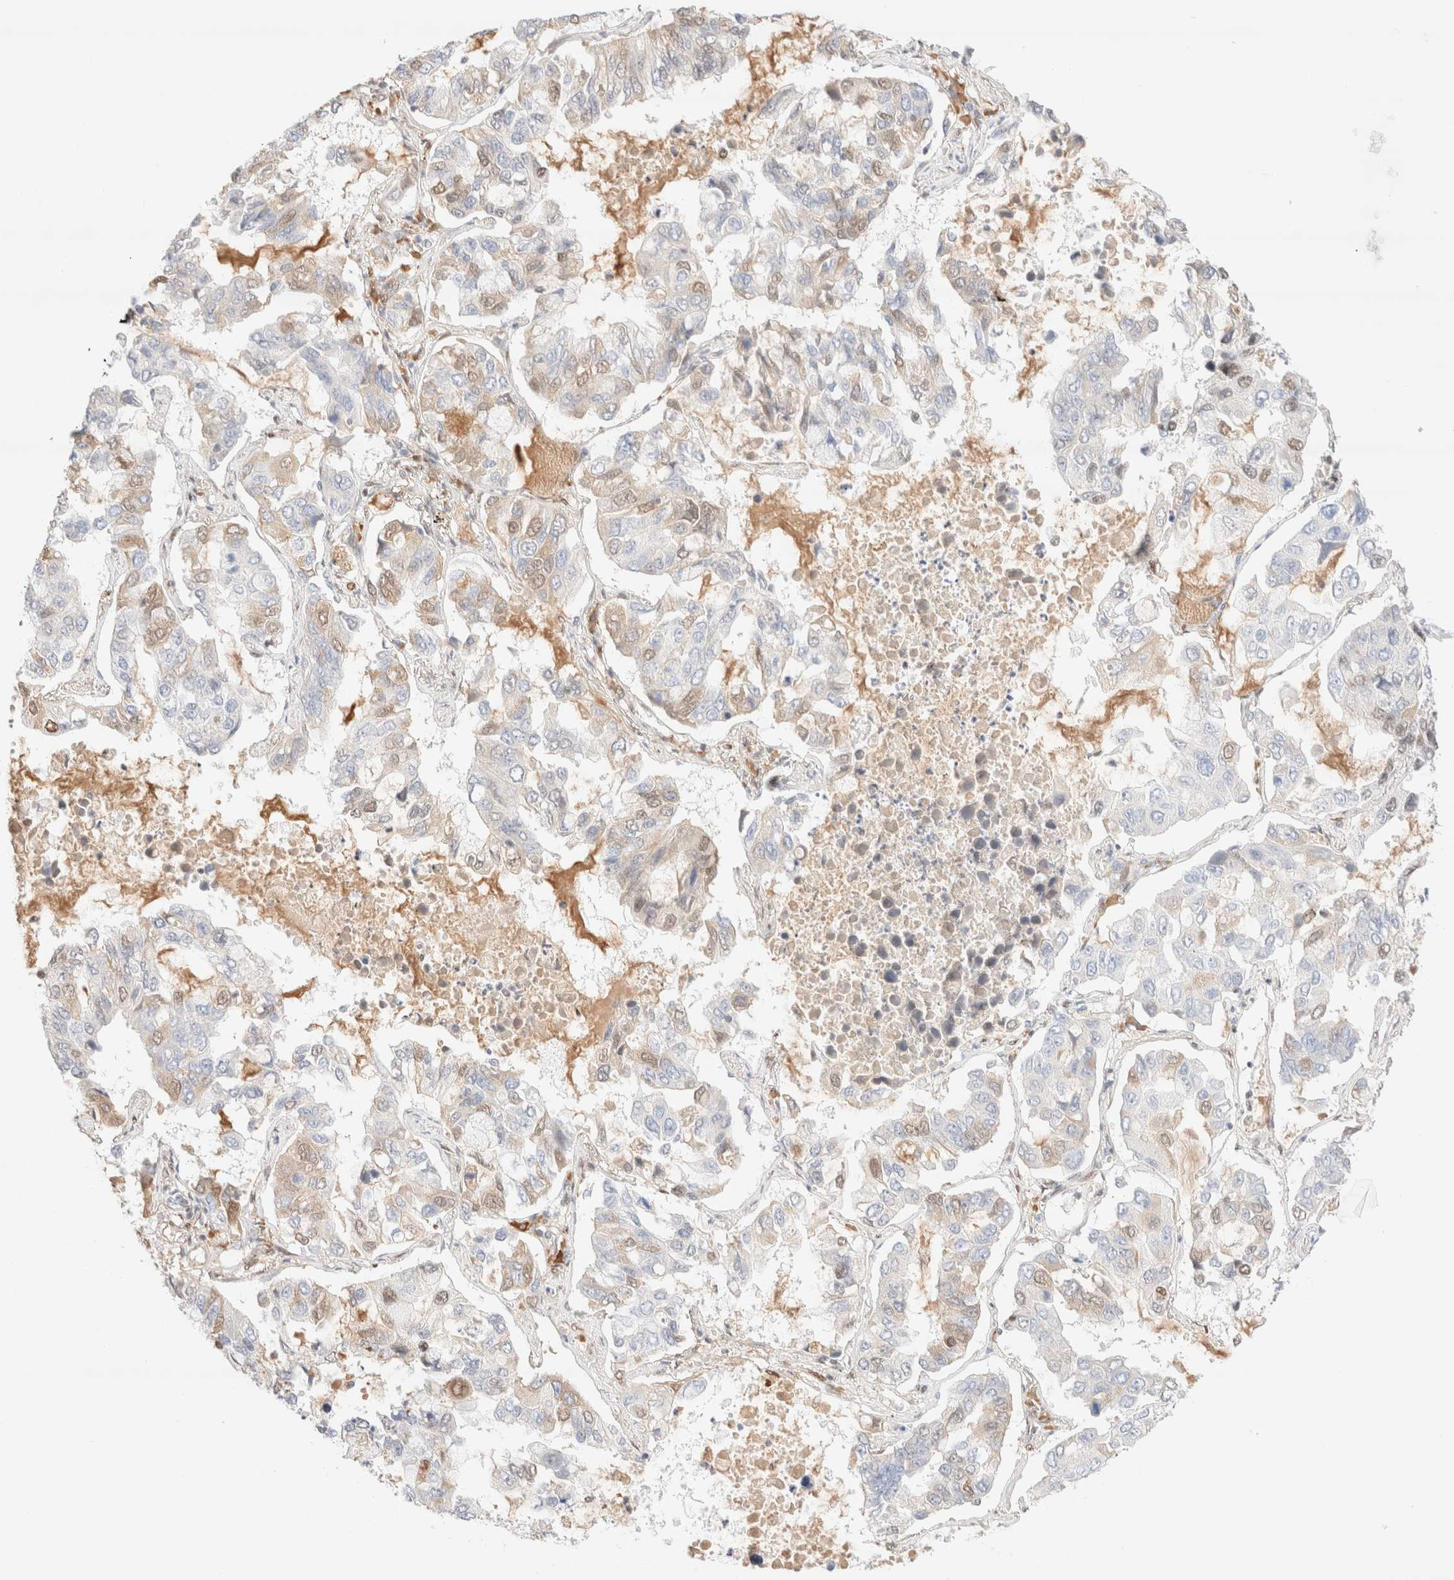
{"staining": {"intensity": "weak", "quantity": "<25%", "location": "nuclear"}, "tissue": "lung cancer", "cell_type": "Tumor cells", "image_type": "cancer", "snomed": [{"axis": "morphology", "description": "Adenocarcinoma, NOS"}, {"axis": "topography", "description": "Lung"}], "caption": "Tumor cells show no significant staining in lung cancer (adenocarcinoma). (Stains: DAB (3,3'-diaminobenzidine) IHC with hematoxylin counter stain, Microscopy: brightfield microscopy at high magnification).", "gene": "CIC", "patient": {"sex": "male", "age": 64}}